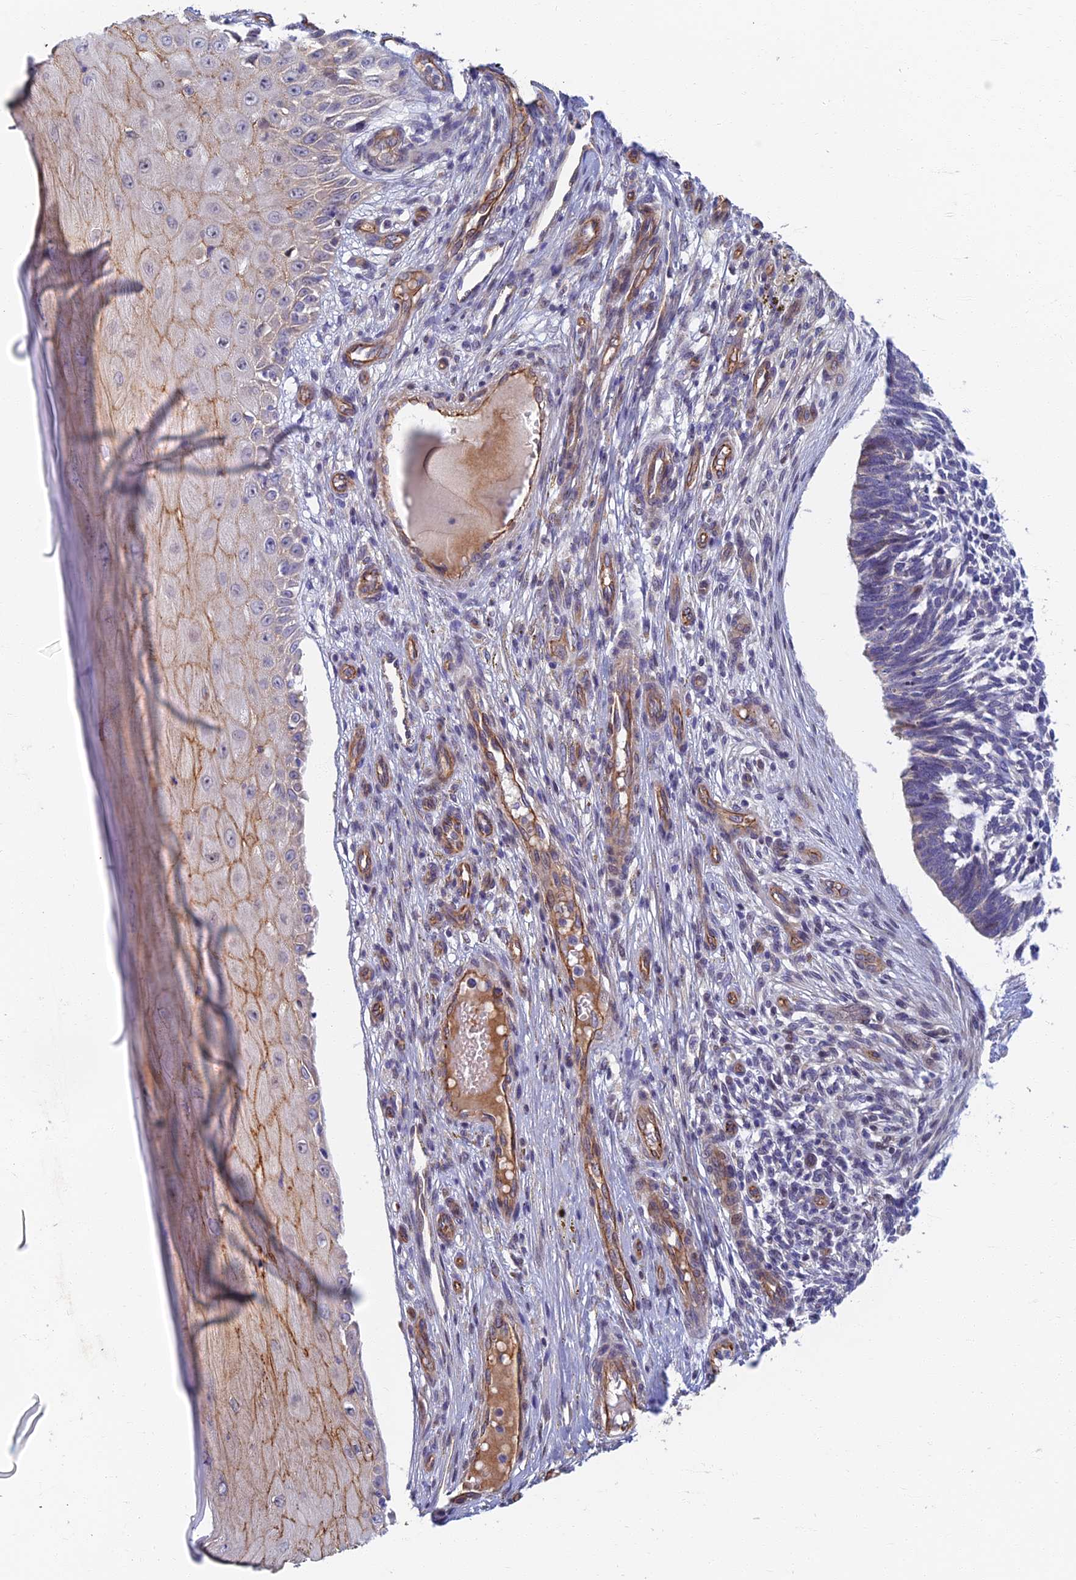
{"staining": {"intensity": "negative", "quantity": "none", "location": "none"}, "tissue": "skin cancer", "cell_type": "Tumor cells", "image_type": "cancer", "snomed": [{"axis": "morphology", "description": "Basal cell carcinoma"}, {"axis": "topography", "description": "Skin"}], "caption": "The histopathology image reveals no staining of tumor cells in skin basal cell carcinoma. (DAB IHC with hematoxylin counter stain).", "gene": "RHBDL2", "patient": {"sex": "male", "age": 88}}